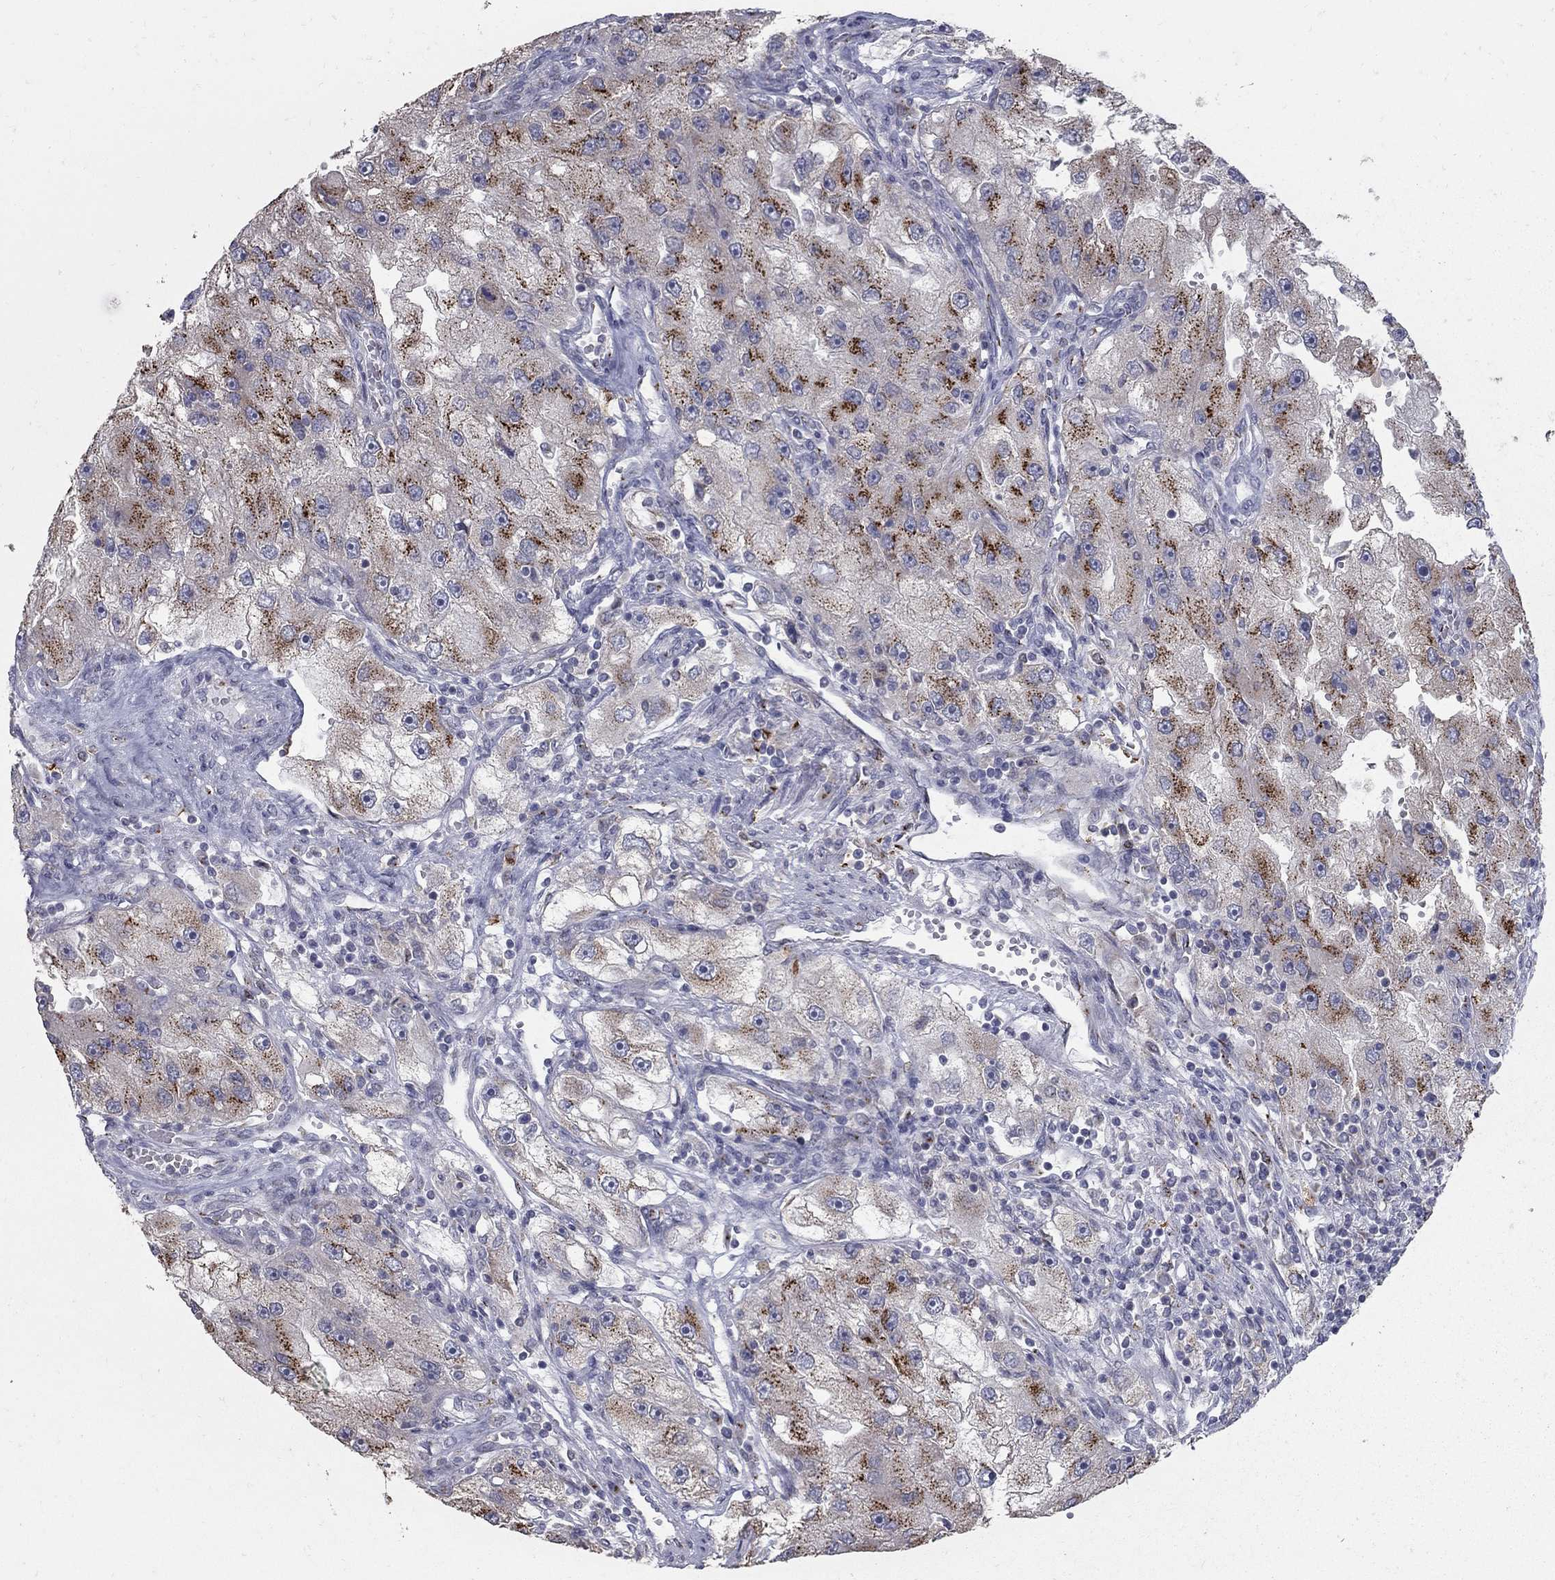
{"staining": {"intensity": "strong", "quantity": "<25%", "location": "cytoplasmic/membranous"}, "tissue": "renal cancer", "cell_type": "Tumor cells", "image_type": "cancer", "snomed": [{"axis": "morphology", "description": "Adenocarcinoma, NOS"}, {"axis": "topography", "description": "Kidney"}], "caption": "Adenocarcinoma (renal) tissue demonstrates strong cytoplasmic/membranous positivity in approximately <25% of tumor cells, visualized by immunohistochemistry.", "gene": "KIAA0319L", "patient": {"sex": "male", "age": 63}}